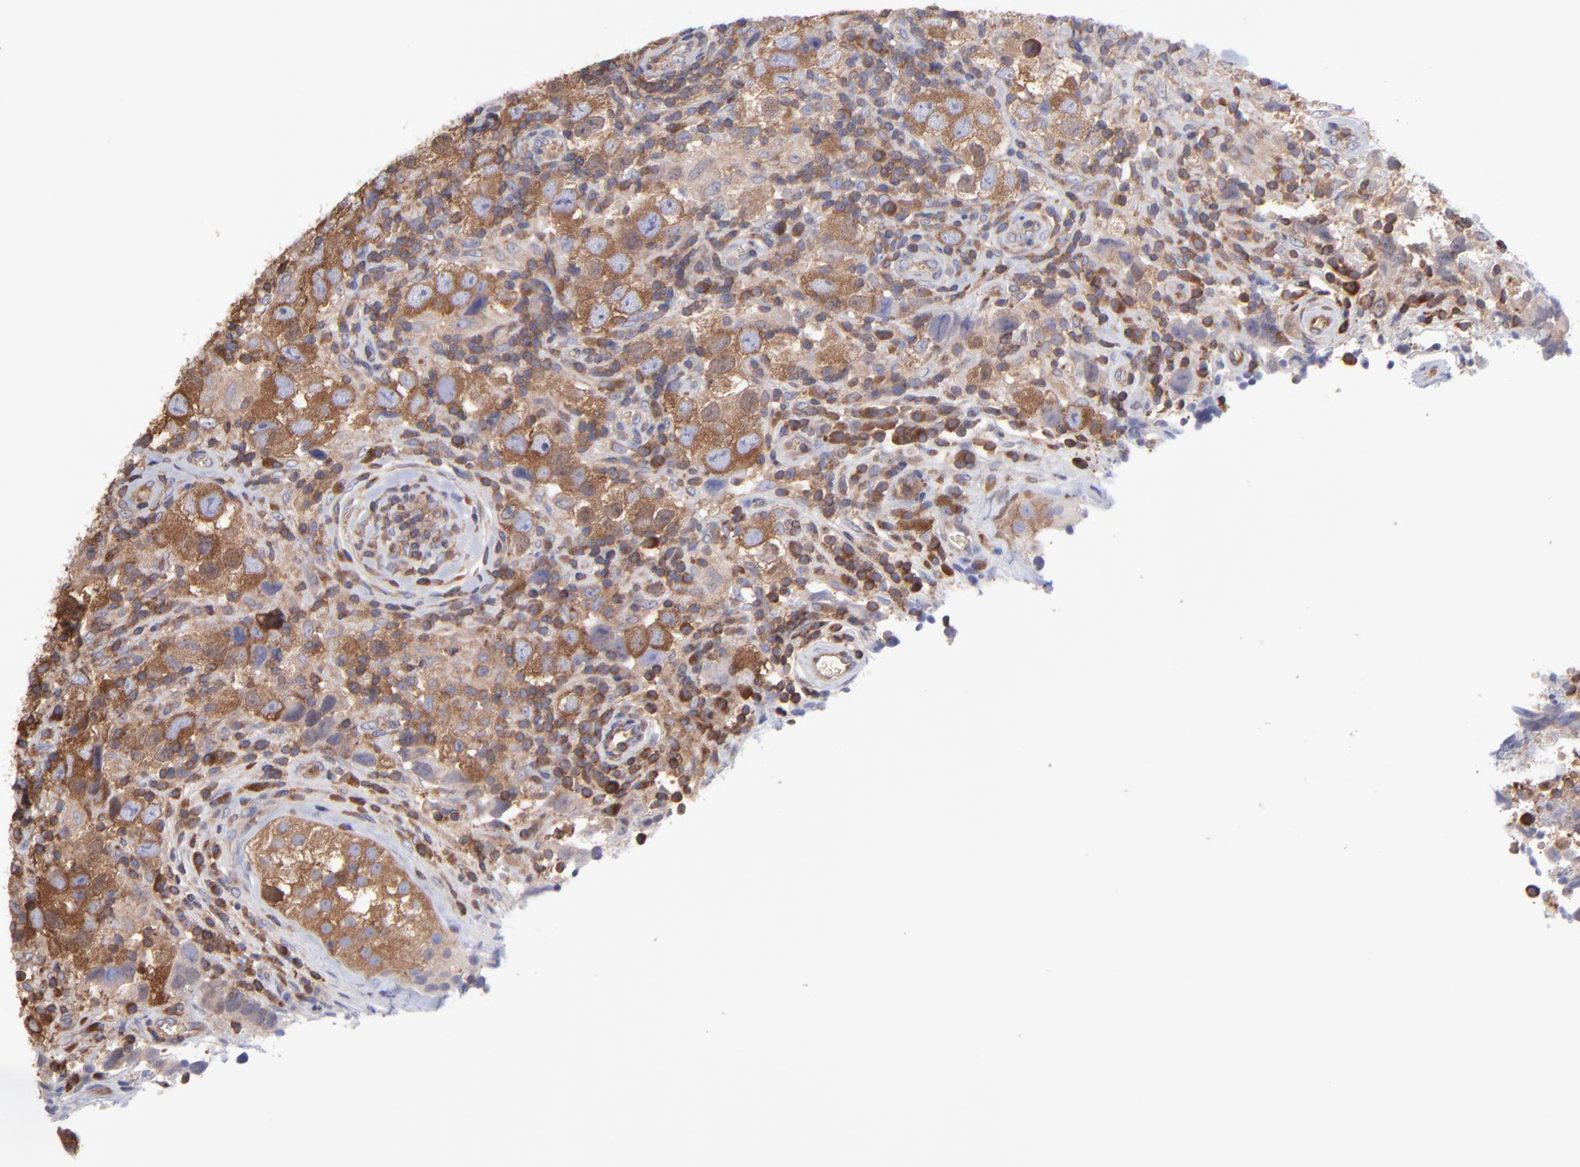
{"staining": {"intensity": "strong", "quantity": ">75%", "location": "cytoplasmic/membranous"}, "tissue": "testis cancer", "cell_type": "Tumor cells", "image_type": "cancer", "snomed": [{"axis": "morphology", "description": "Carcinoma, Embryonal, NOS"}, {"axis": "topography", "description": "Testis"}], "caption": "Embryonal carcinoma (testis) was stained to show a protein in brown. There is high levels of strong cytoplasmic/membranous expression in about >75% of tumor cells. The staining is performed using DAB (3,3'-diaminobenzidine) brown chromogen to label protein expression. The nuclei are counter-stained blue using hematoxylin.", "gene": "MAP2K2", "patient": {"sex": "male", "age": 21}}